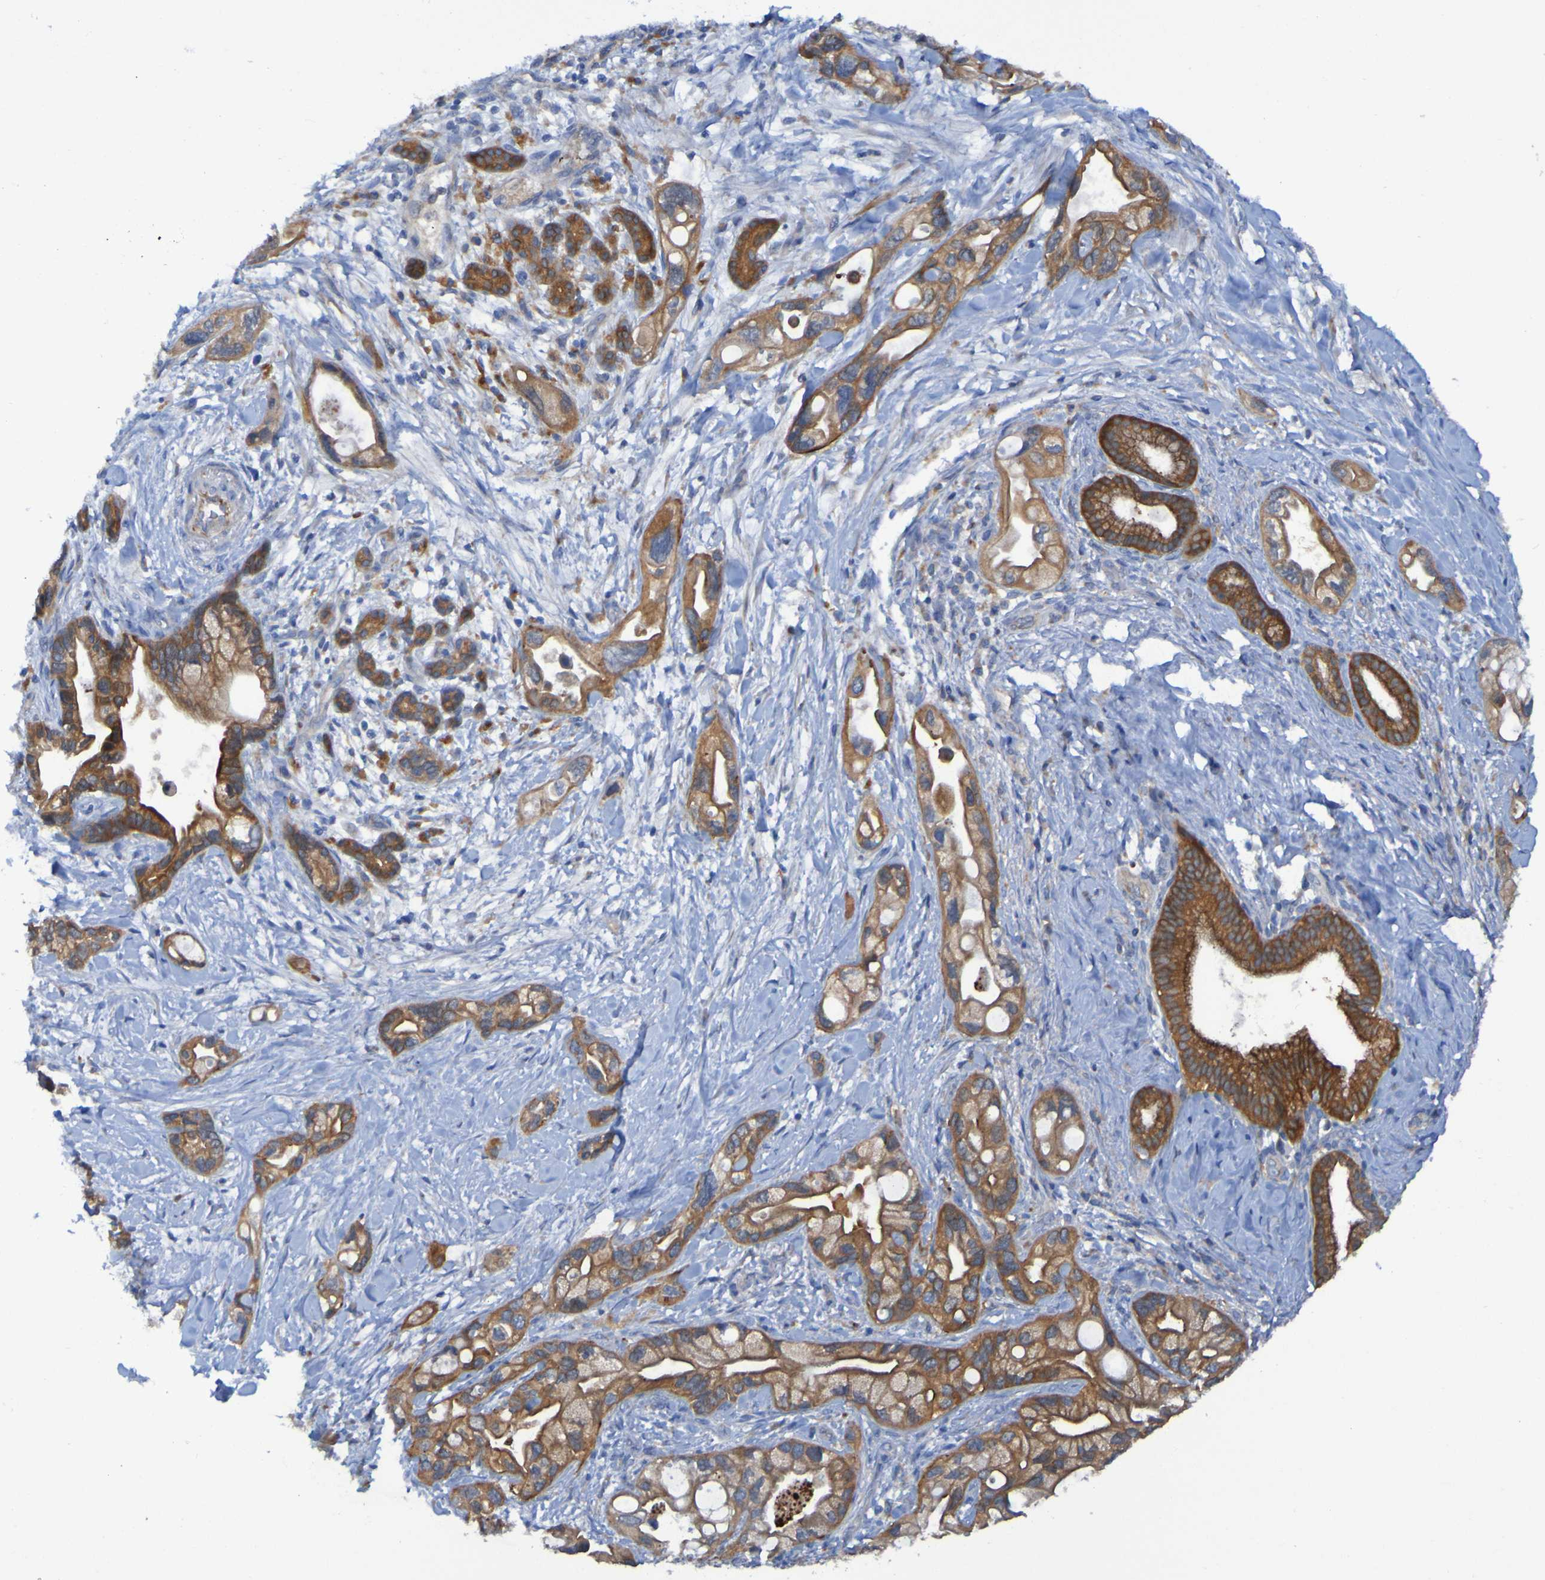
{"staining": {"intensity": "strong", "quantity": ">75%", "location": "cytoplasmic/membranous"}, "tissue": "pancreatic cancer", "cell_type": "Tumor cells", "image_type": "cancer", "snomed": [{"axis": "morphology", "description": "Adenocarcinoma, NOS"}, {"axis": "topography", "description": "Pancreas"}], "caption": "Immunohistochemical staining of adenocarcinoma (pancreatic) exhibits strong cytoplasmic/membranous protein positivity in approximately >75% of tumor cells. (brown staining indicates protein expression, while blue staining denotes nuclei).", "gene": "ARHGEF16", "patient": {"sex": "female", "age": 77}}